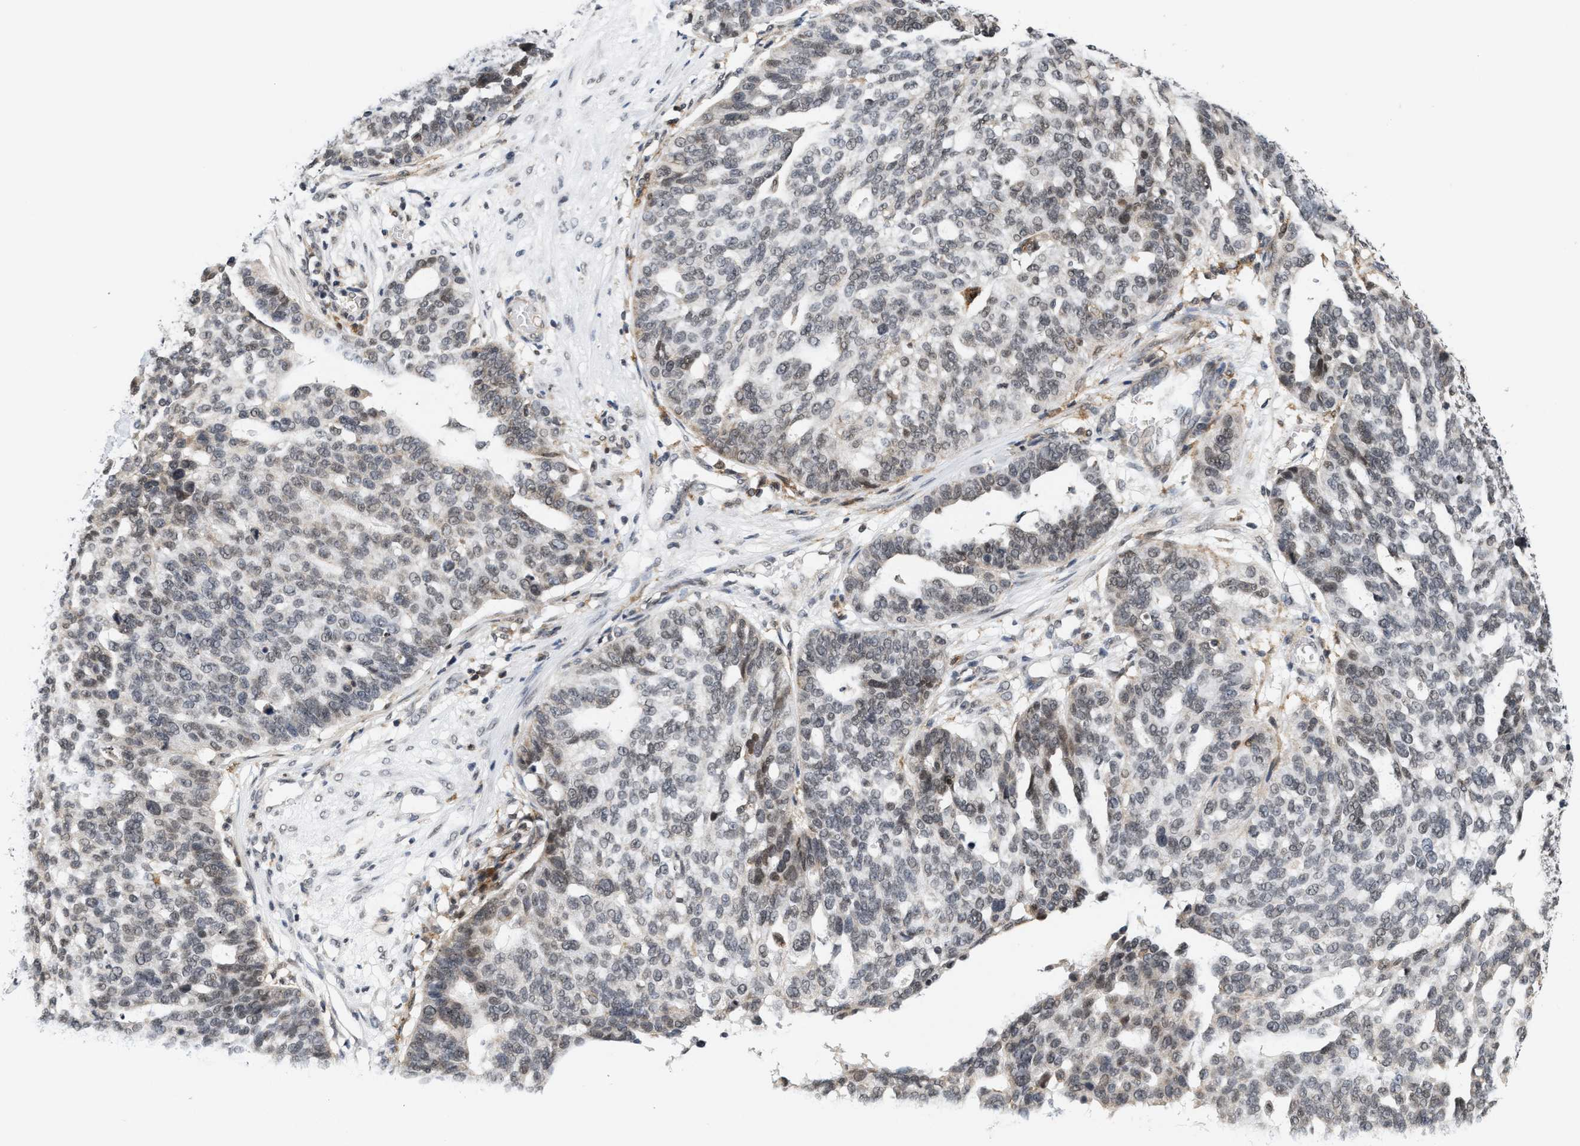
{"staining": {"intensity": "weak", "quantity": ">75%", "location": "nuclear"}, "tissue": "ovarian cancer", "cell_type": "Tumor cells", "image_type": "cancer", "snomed": [{"axis": "morphology", "description": "Cystadenocarcinoma, serous, NOS"}, {"axis": "topography", "description": "Ovary"}], "caption": "Immunohistochemistry (IHC) image of neoplastic tissue: human serous cystadenocarcinoma (ovarian) stained using immunohistochemistry (IHC) displays low levels of weak protein expression localized specifically in the nuclear of tumor cells, appearing as a nuclear brown color.", "gene": "ANKRD6", "patient": {"sex": "female", "age": 59}}